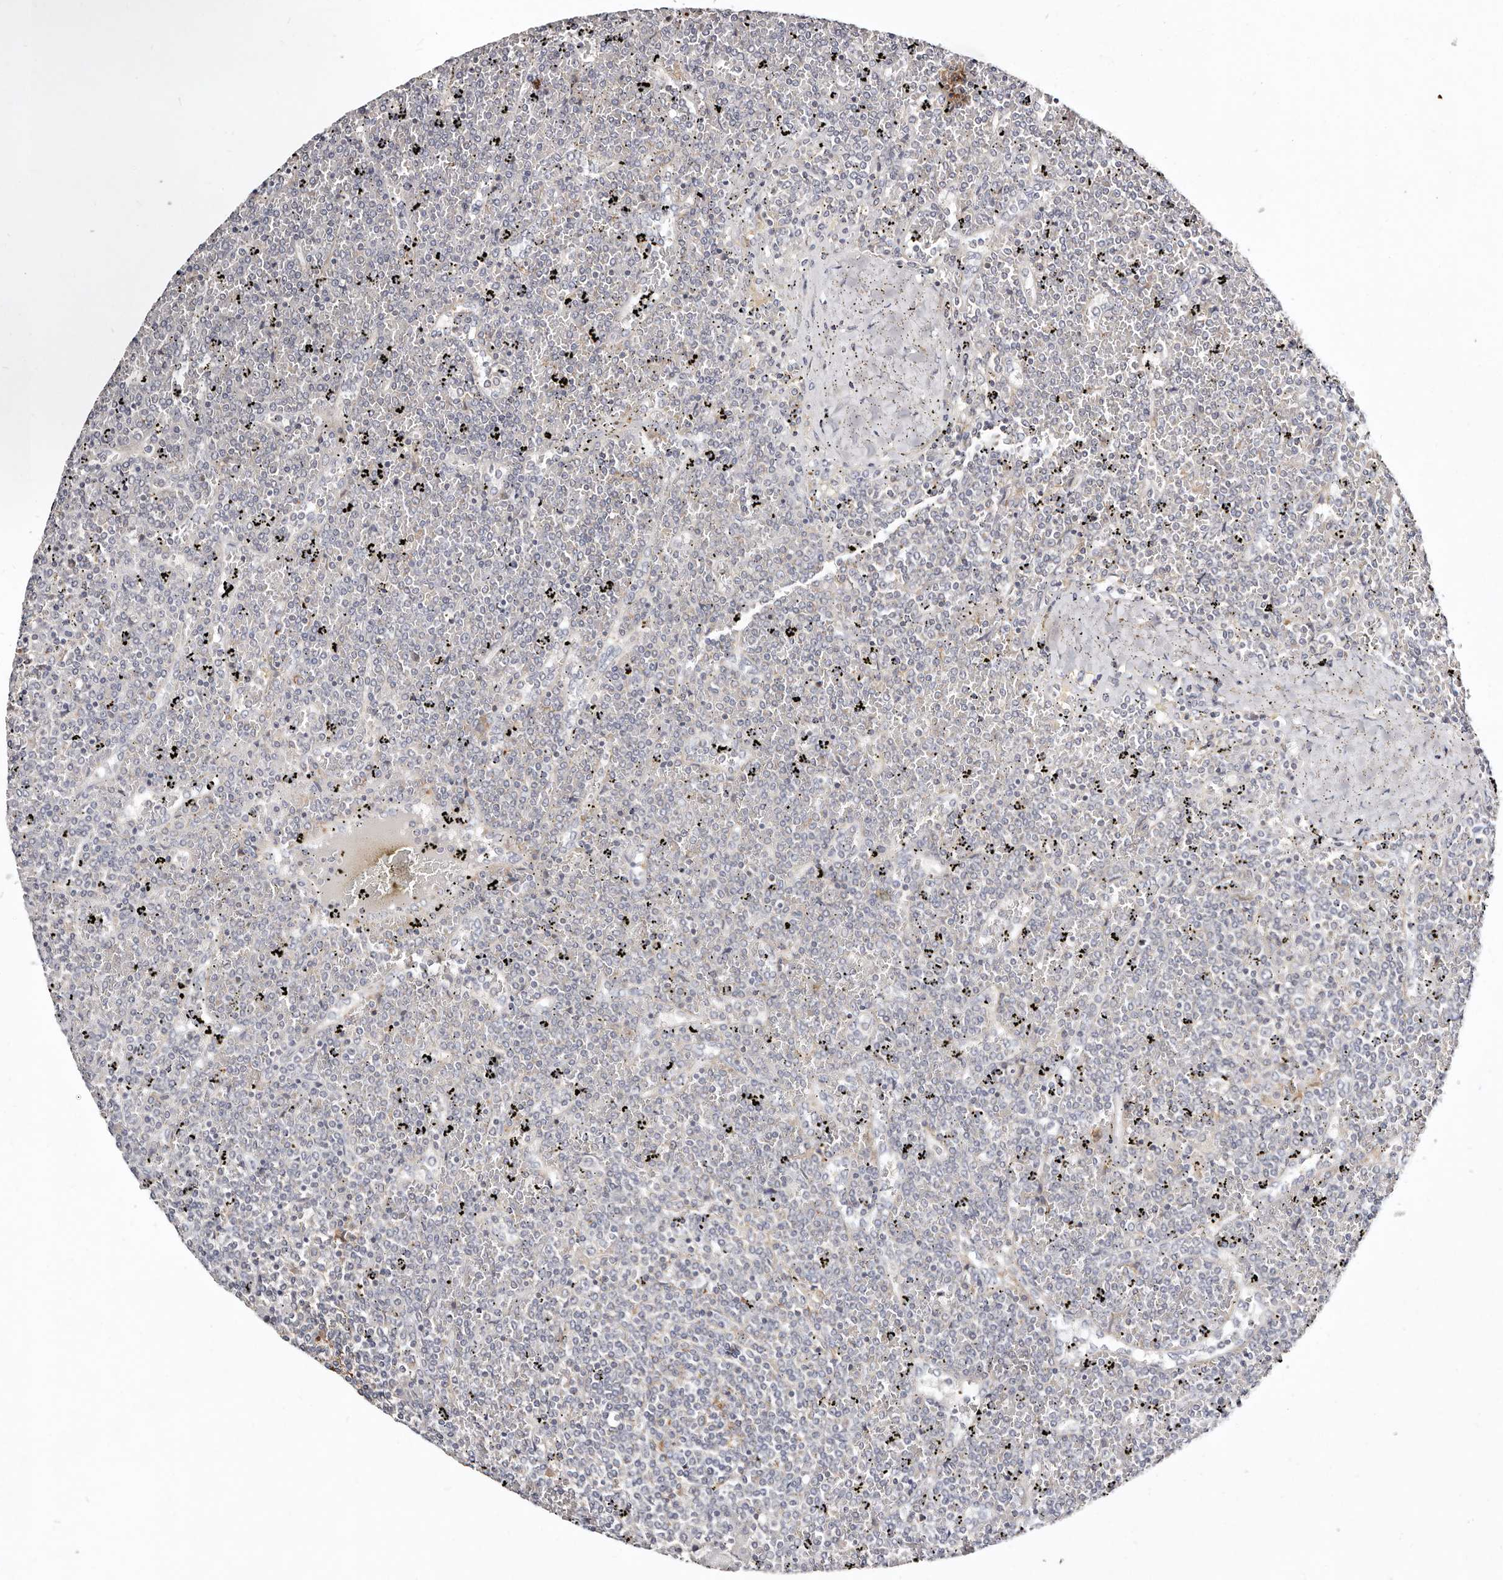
{"staining": {"intensity": "negative", "quantity": "none", "location": "none"}, "tissue": "lymphoma", "cell_type": "Tumor cells", "image_type": "cancer", "snomed": [{"axis": "morphology", "description": "Malignant lymphoma, non-Hodgkin's type, Low grade"}, {"axis": "topography", "description": "Spleen"}], "caption": "Immunohistochemistry (IHC) photomicrograph of neoplastic tissue: human lymphoma stained with DAB (3,3'-diaminobenzidine) displays no significant protein positivity in tumor cells.", "gene": "MRPS33", "patient": {"sex": "female", "age": 19}}